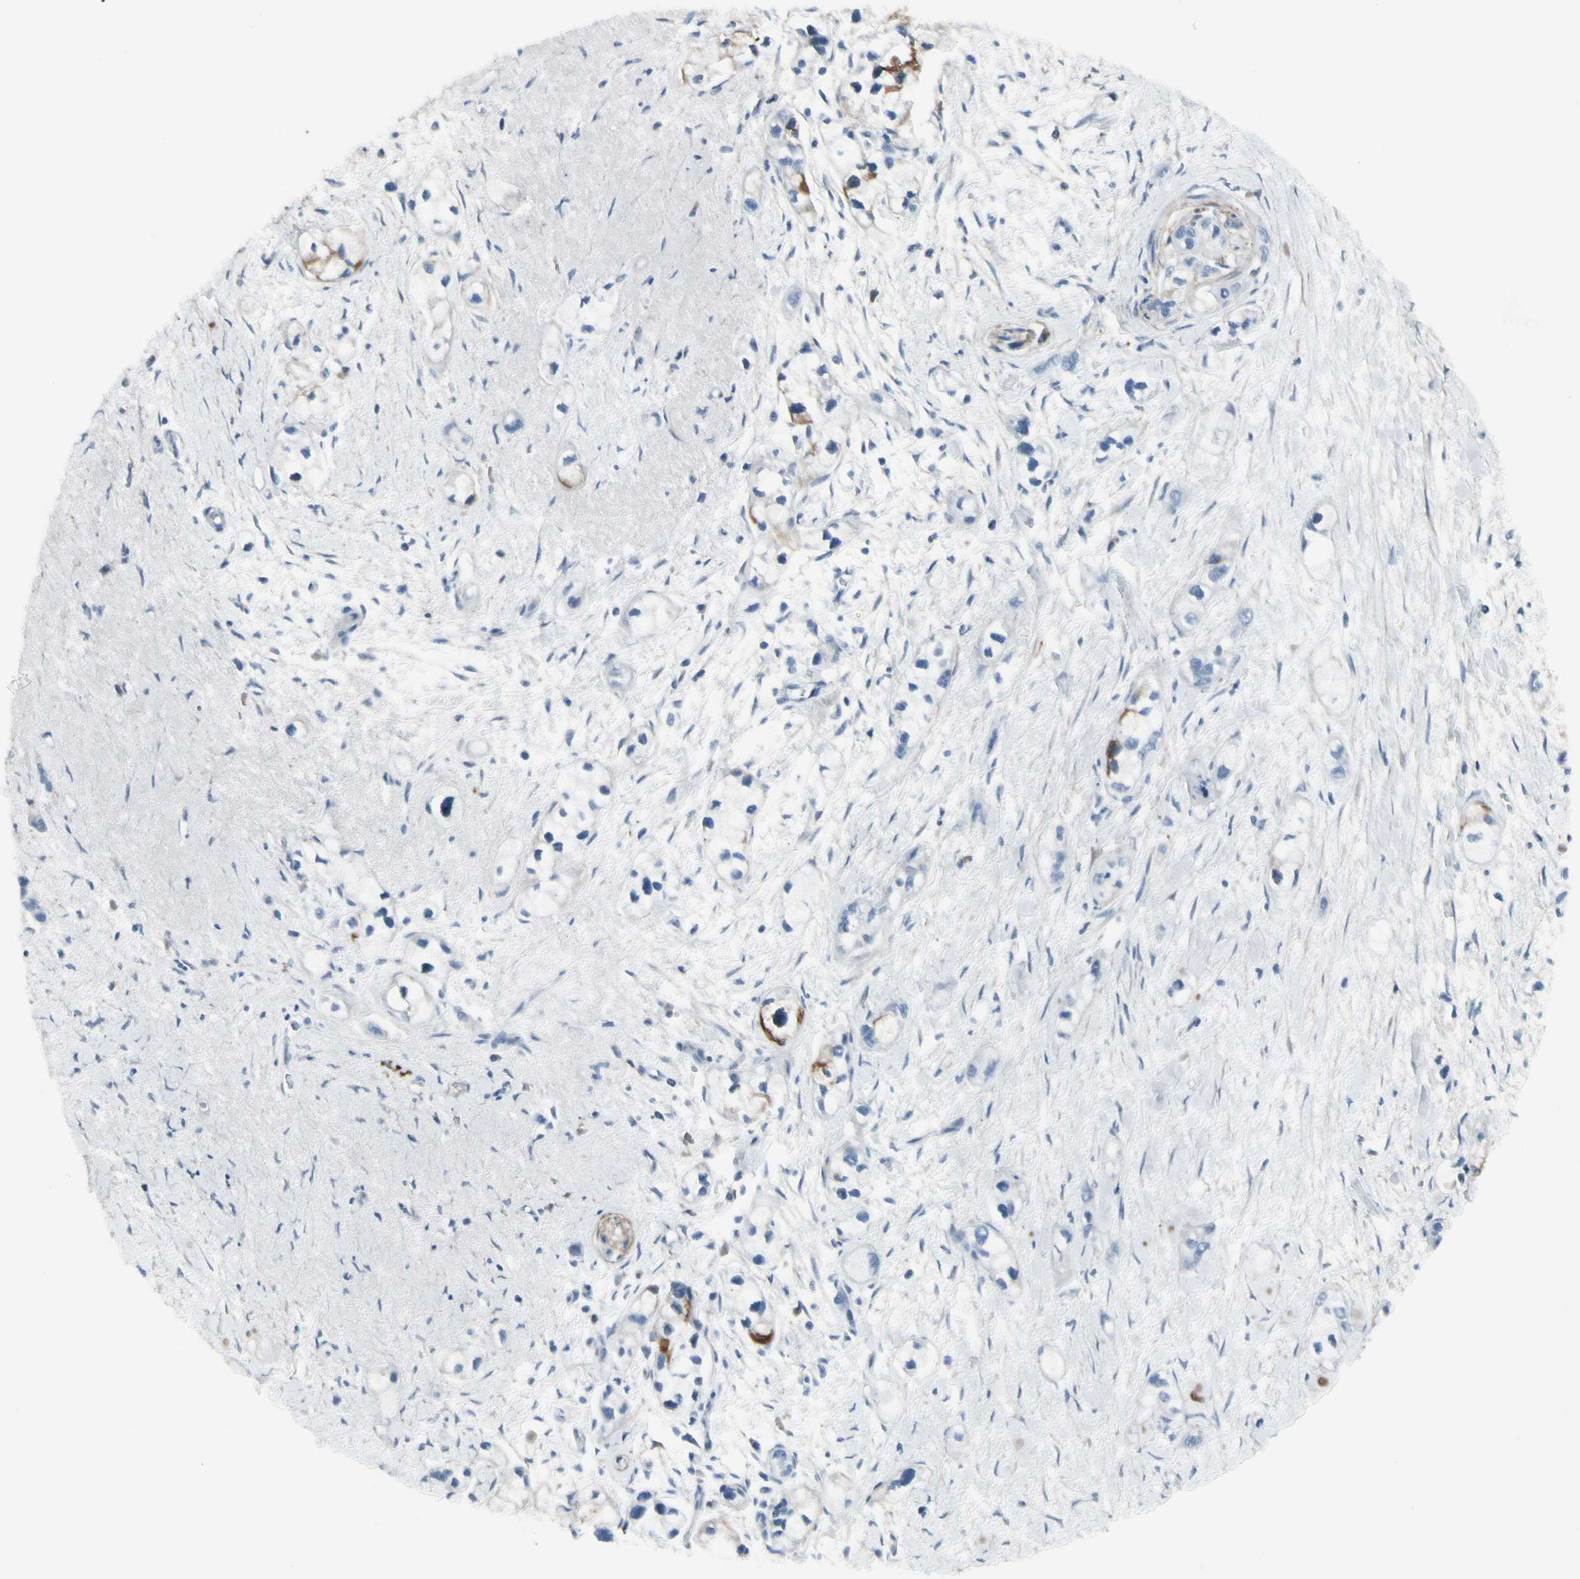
{"staining": {"intensity": "negative", "quantity": "none", "location": "none"}, "tissue": "pancreatic cancer", "cell_type": "Tumor cells", "image_type": "cancer", "snomed": [{"axis": "morphology", "description": "Adenocarcinoma, NOS"}, {"axis": "topography", "description": "Pancreas"}], "caption": "A high-resolution photomicrograph shows immunohistochemistry staining of pancreatic adenocarcinoma, which demonstrates no significant expression in tumor cells. (Stains: DAB (3,3'-diaminobenzidine) IHC with hematoxylin counter stain, Microscopy: brightfield microscopy at high magnification).", "gene": "PIGR", "patient": {"sex": "male", "age": 74}}